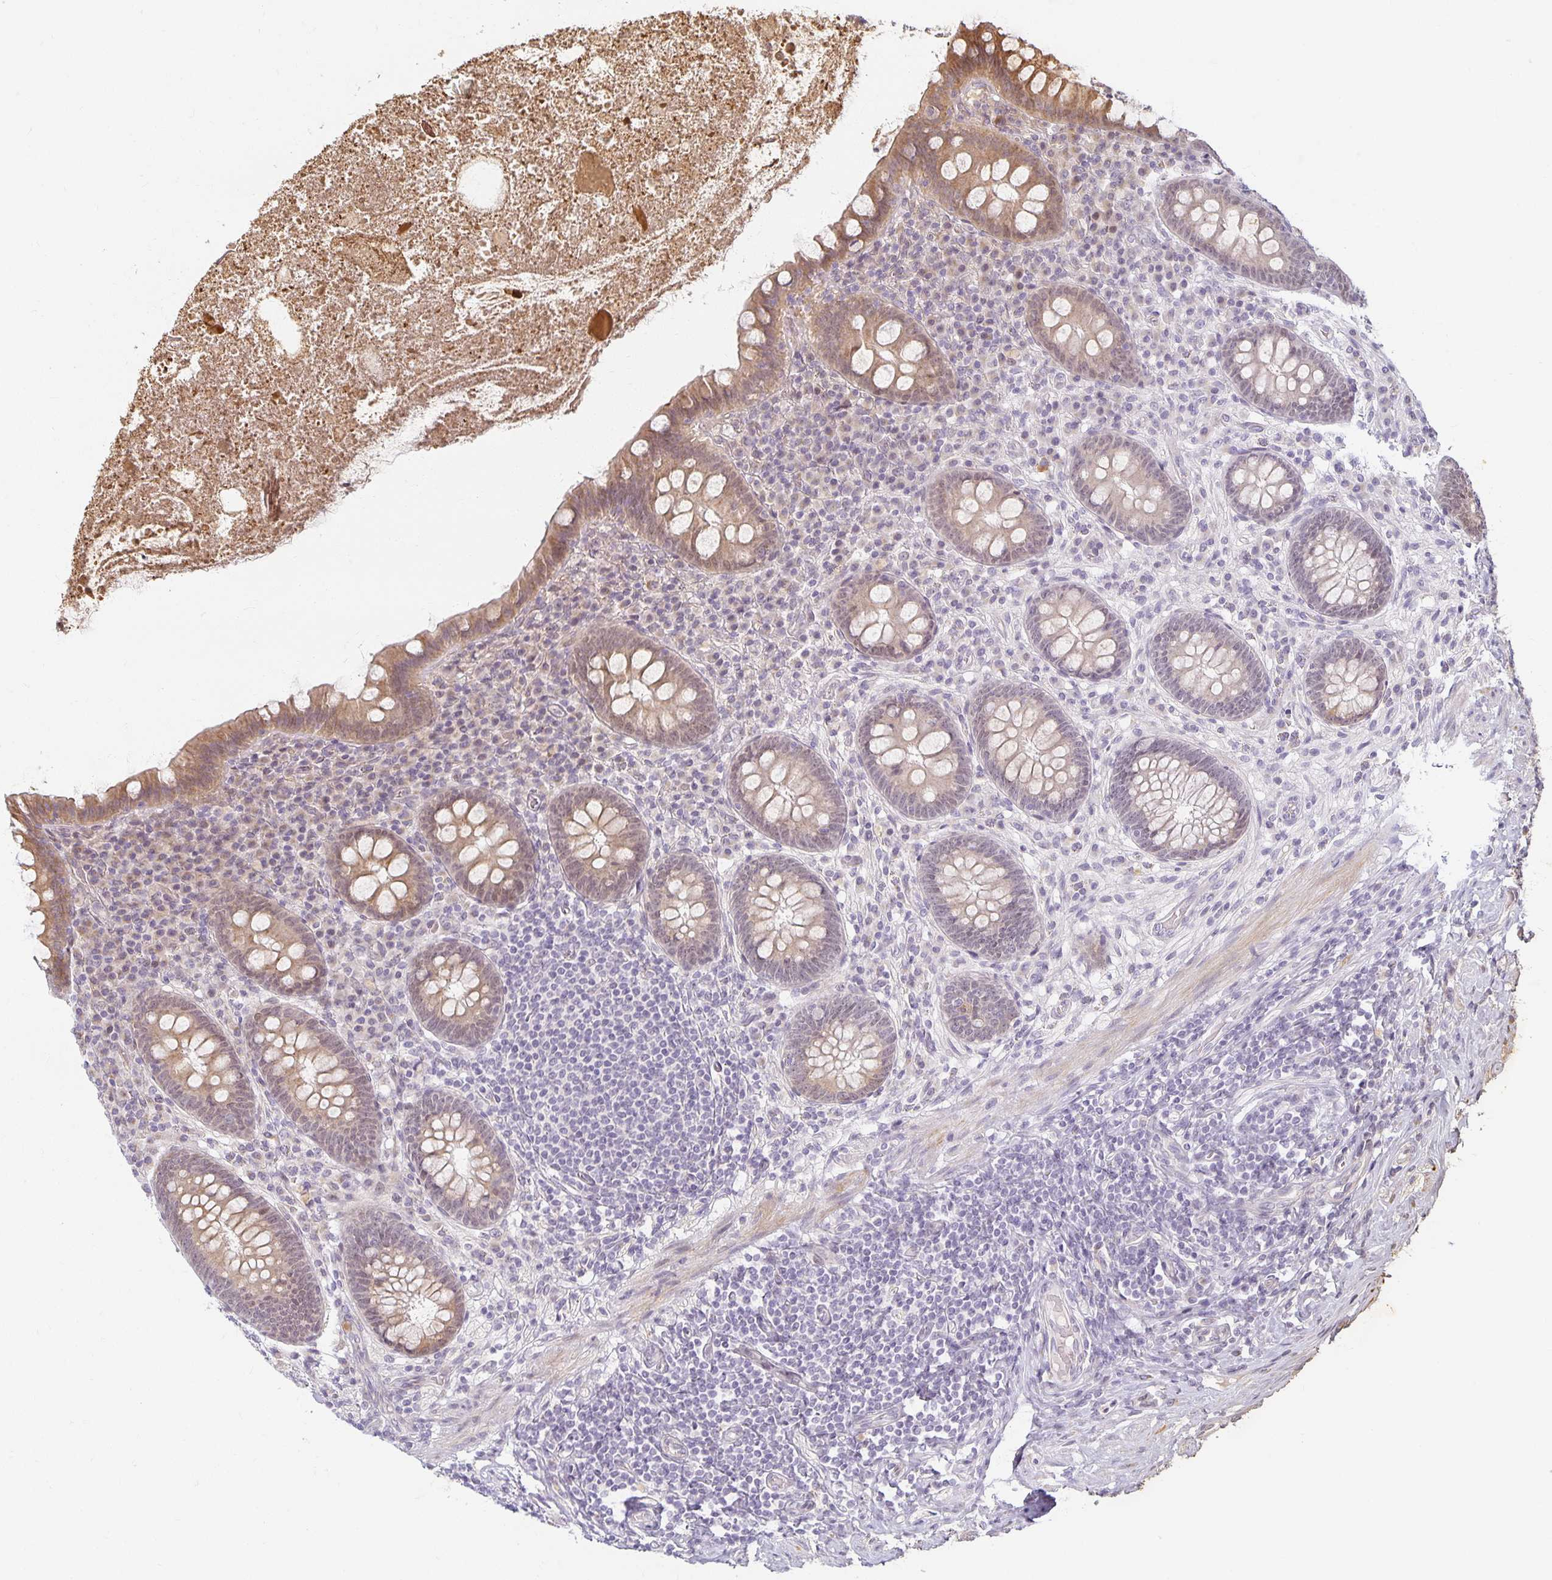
{"staining": {"intensity": "moderate", "quantity": "25%-75%", "location": "cytoplasmic/membranous"}, "tissue": "appendix", "cell_type": "Glandular cells", "image_type": "normal", "snomed": [{"axis": "morphology", "description": "Normal tissue, NOS"}, {"axis": "topography", "description": "Appendix"}], "caption": "DAB immunohistochemical staining of benign appendix demonstrates moderate cytoplasmic/membranous protein positivity in about 25%-75% of glandular cells. (DAB IHC with brightfield microscopy, high magnification).", "gene": "EHF", "patient": {"sex": "male", "age": 71}}